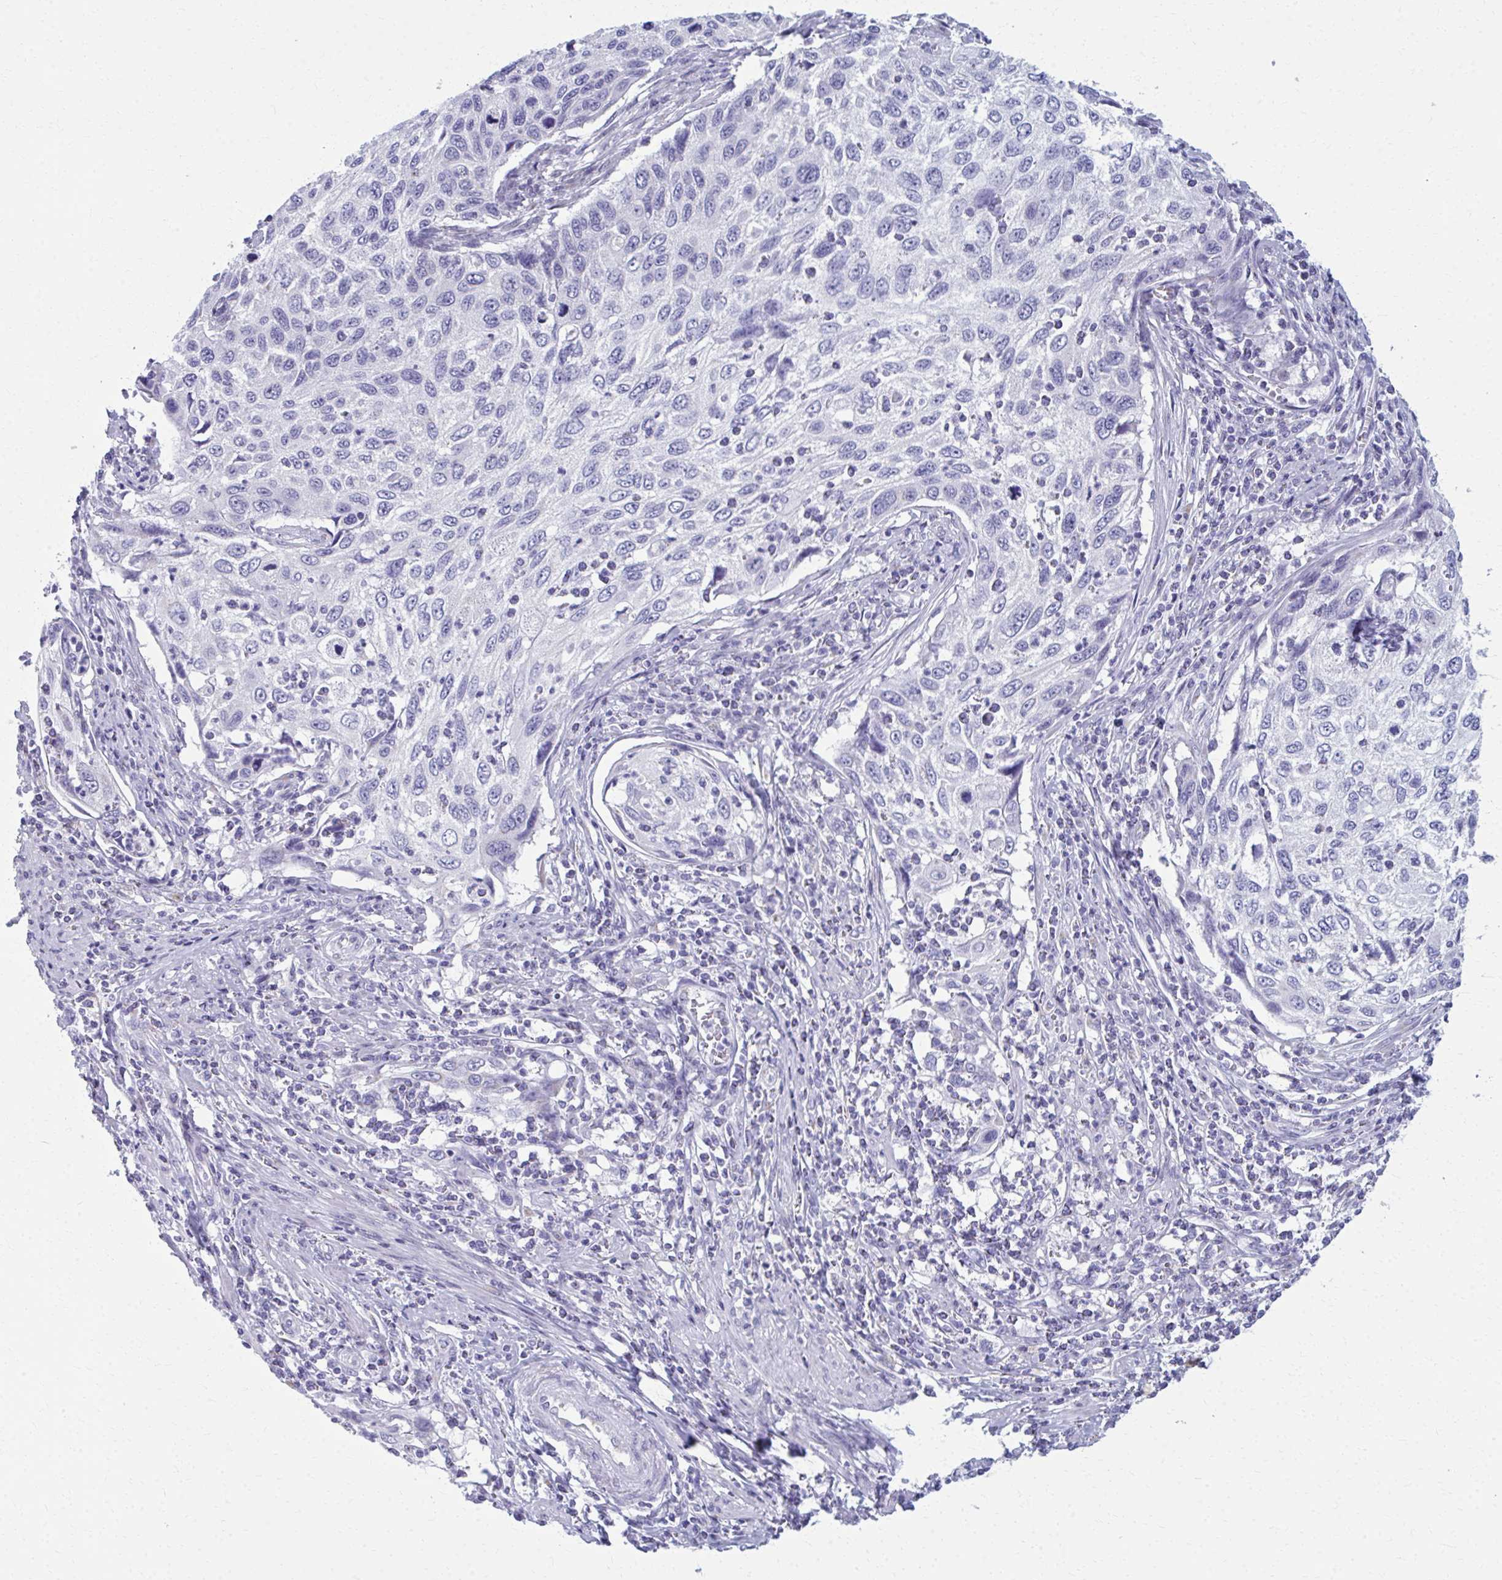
{"staining": {"intensity": "negative", "quantity": "none", "location": "none"}, "tissue": "cervical cancer", "cell_type": "Tumor cells", "image_type": "cancer", "snomed": [{"axis": "morphology", "description": "Squamous cell carcinoma, NOS"}, {"axis": "topography", "description": "Cervix"}], "caption": "Cervical squamous cell carcinoma was stained to show a protein in brown. There is no significant staining in tumor cells.", "gene": "SCLY", "patient": {"sex": "female", "age": 70}}